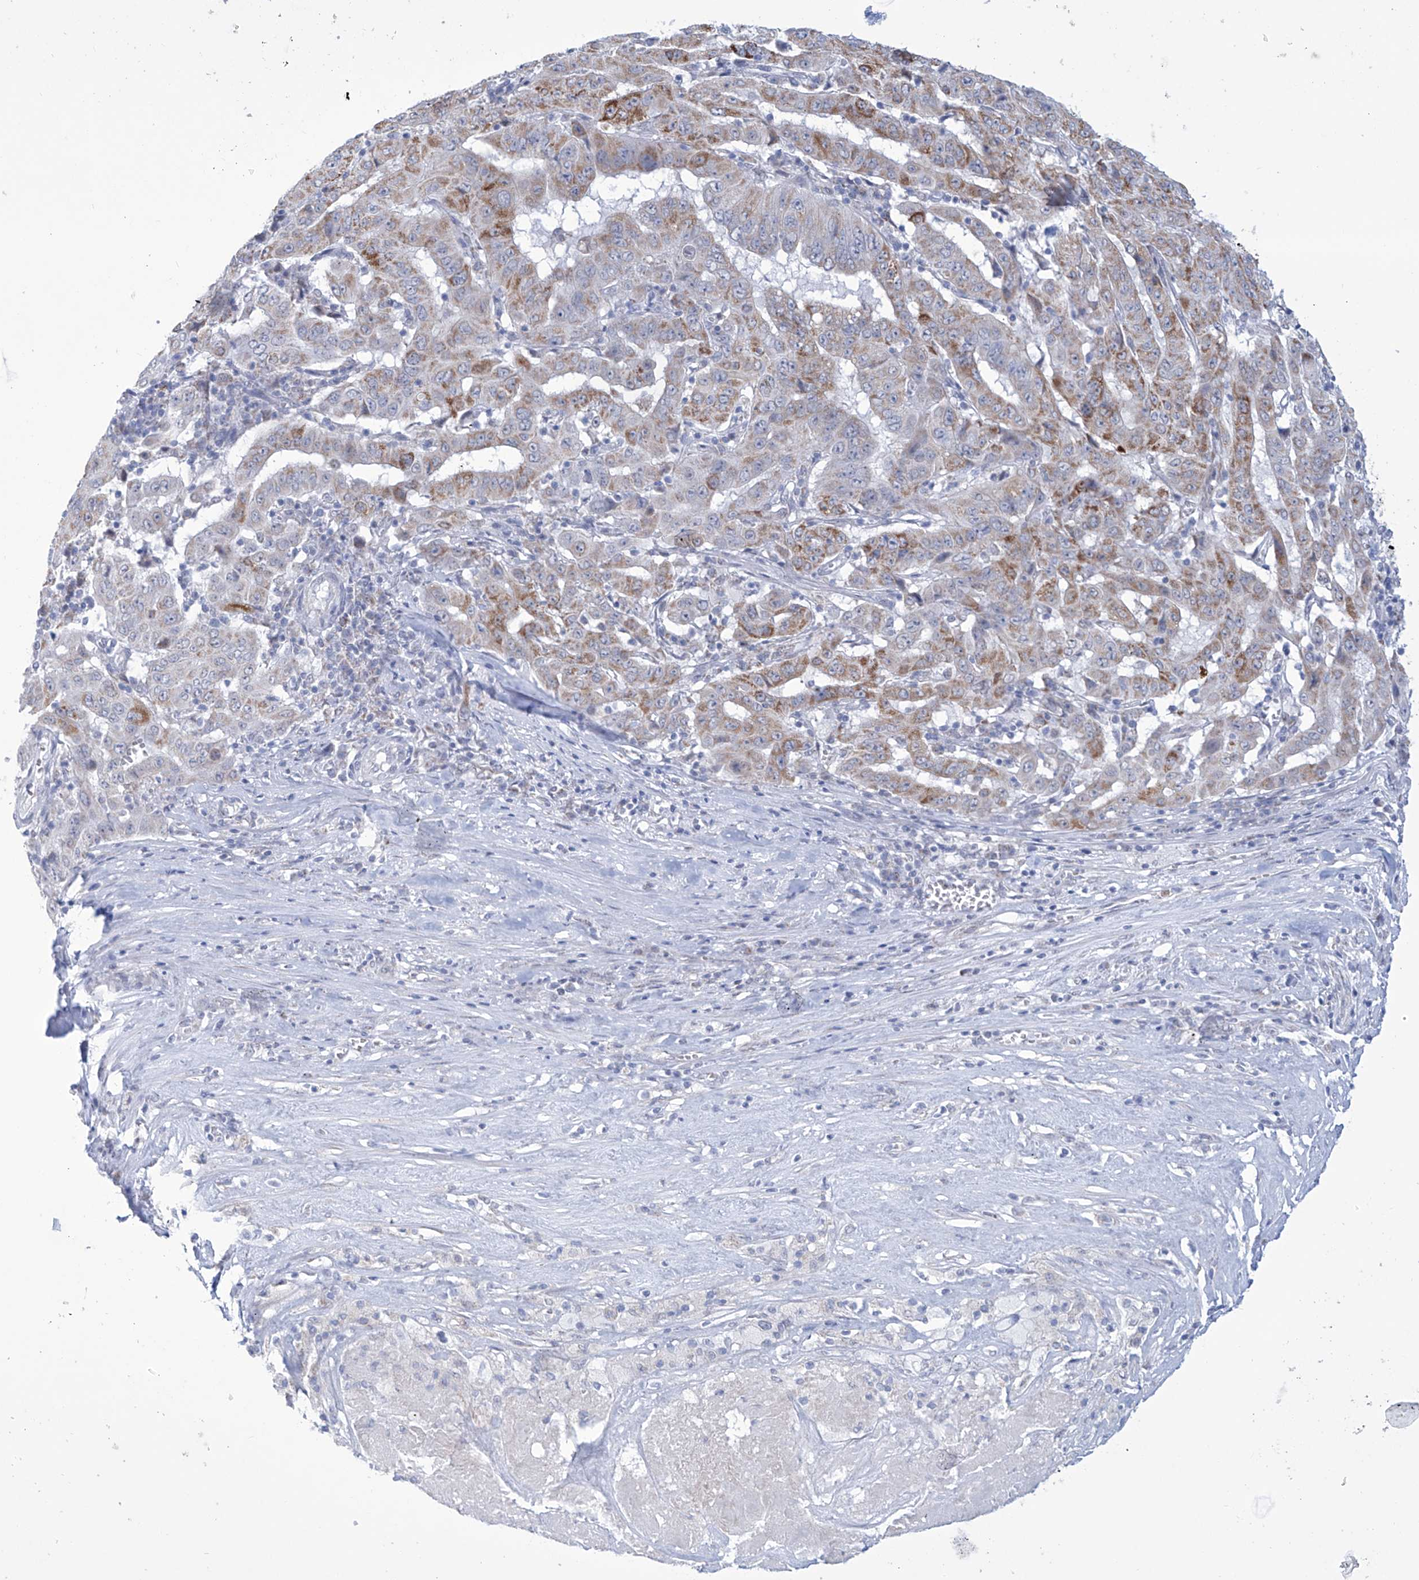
{"staining": {"intensity": "moderate", "quantity": "25%-75%", "location": "cytoplasmic/membranous"}, "tissue": "pancreatic cancer", "cell_type": "Tumor cells", "image_type": "cancer", "snomed": [{"axis": "morphology", "description": "Adenocarcinoma, NOS"}, {"axis": "topography", "description": "Pancreas"}], "caption": "A brown stain highlights moderate cytoplasmic/membranous positivity of a protein in pancreatic adenocarcinoma tumor cells.", "gene": "ALDH6A1", "patient": {"sex": "male", "age": 63}}